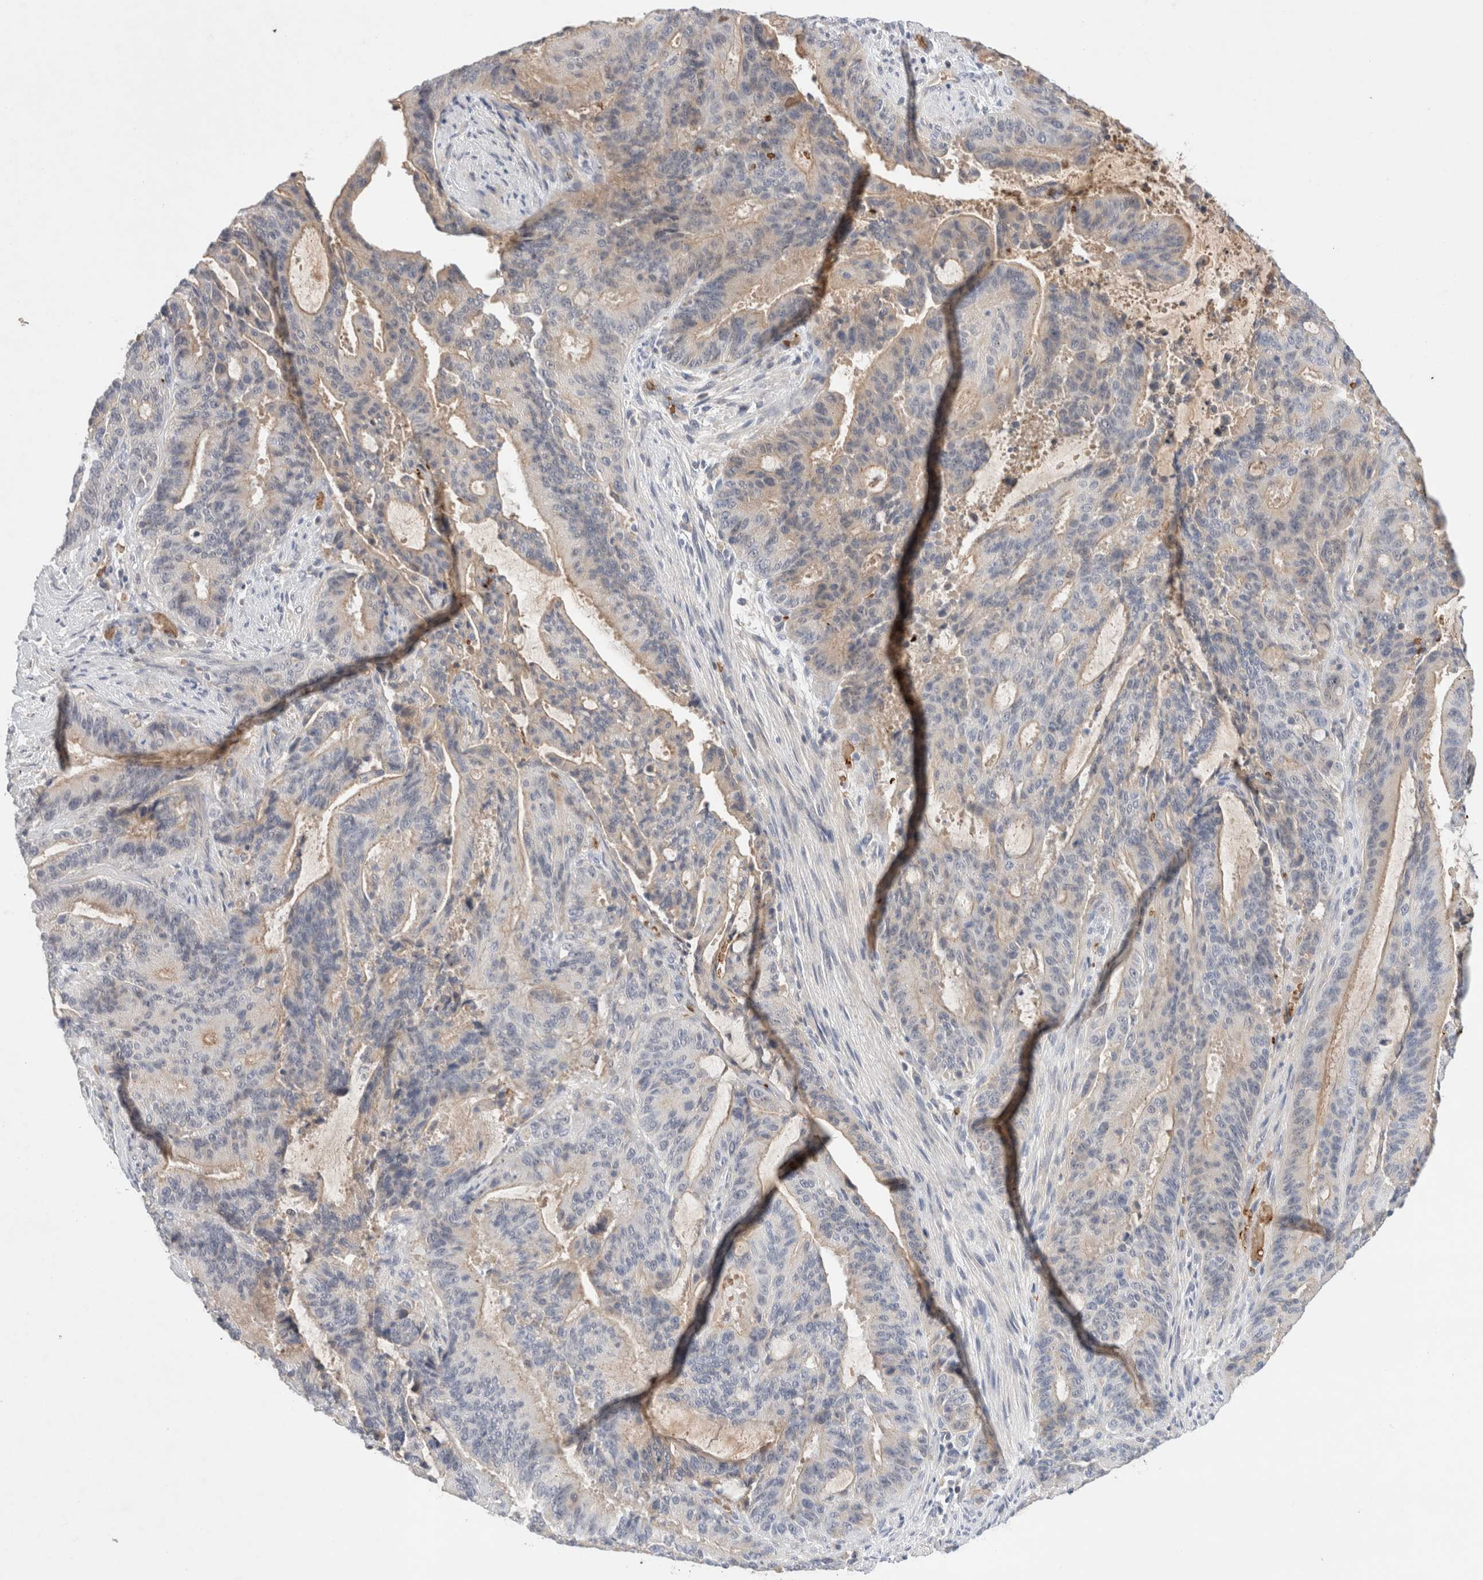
{"staining": {"intensity": "weak", "quantity": "<25%", "location": "cytoplasmic/membranous"}, "tissue": "liver cancer", "cell_type": "Tumor cells", "image_type": "cancer", "snomed": [{"axis": "morphology", "description": "Normal tissue, NOS"}, {"axis": "morphology", "description": "Cholangiocarcinoma"}, {"axis": "topography", "description": "Liver"}, {"axis": "topography", "description": "Peripheral nerve tissue"}], "caption": "High magnification brightfield microscopy of liver cancer (cholangiocarcinoma) stained with DAB (brown) and counterstained with hematoxylin (blue): tumor cells show no significant staining.", "gene": "MST1", "patient": {"sex": "female", "age": 73}}